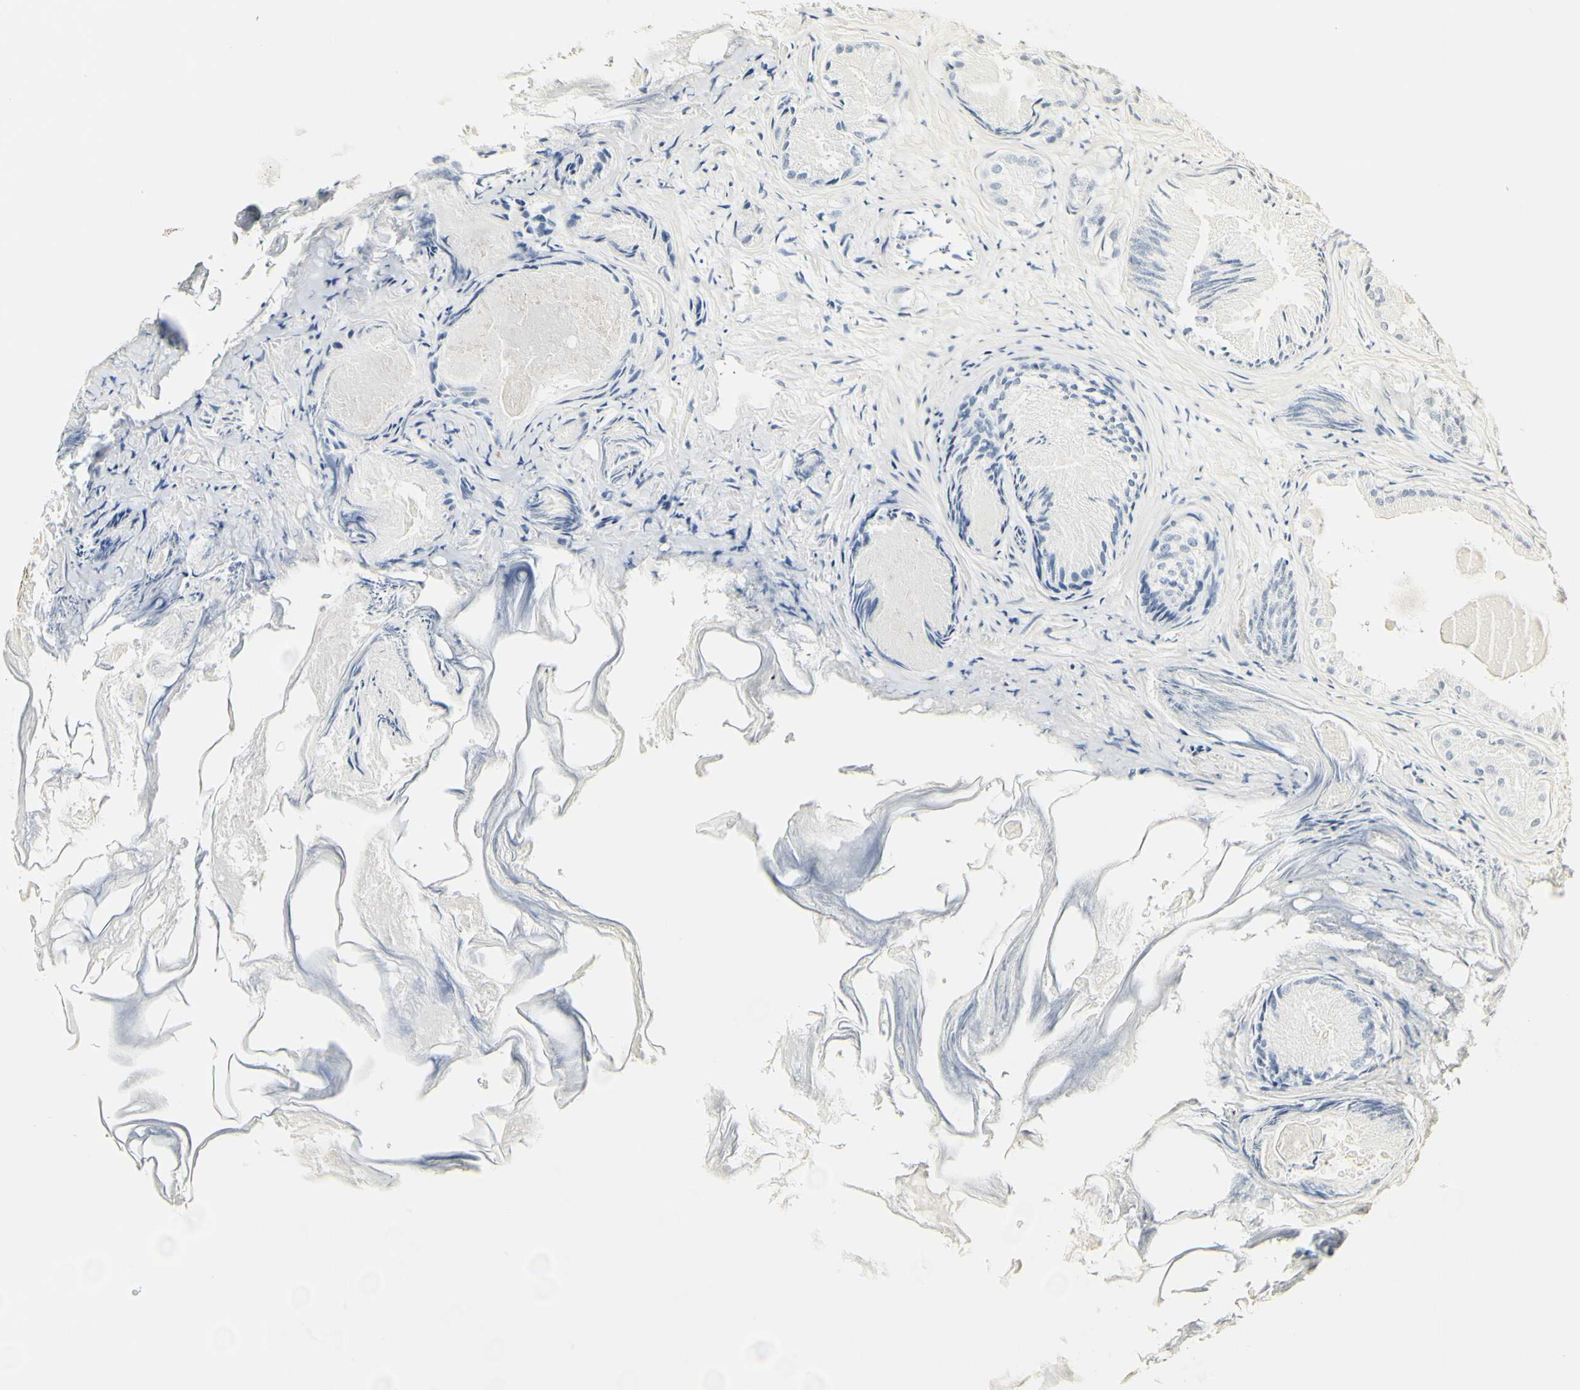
{"staining": {"intensity": "negative", "quantity": "none", "location": "none"}, "tissue": "prostate cancer", "cell_type": "Tumor cells", "image_type": "cancer", "snomed": [{"axis": "morphology", "description": "Adenocarcinoma, Low grade"}, {"axis": "topography", "description": "Prostate"}], "caption": "IHC photomicrograph of neoplastic tissue: prostate low-grade adenocarcinoma stained with DAB displays no significant protein staining in tumor cells.", "gene": "FMO3", "patient": {"sex": "male", "age": 72}}